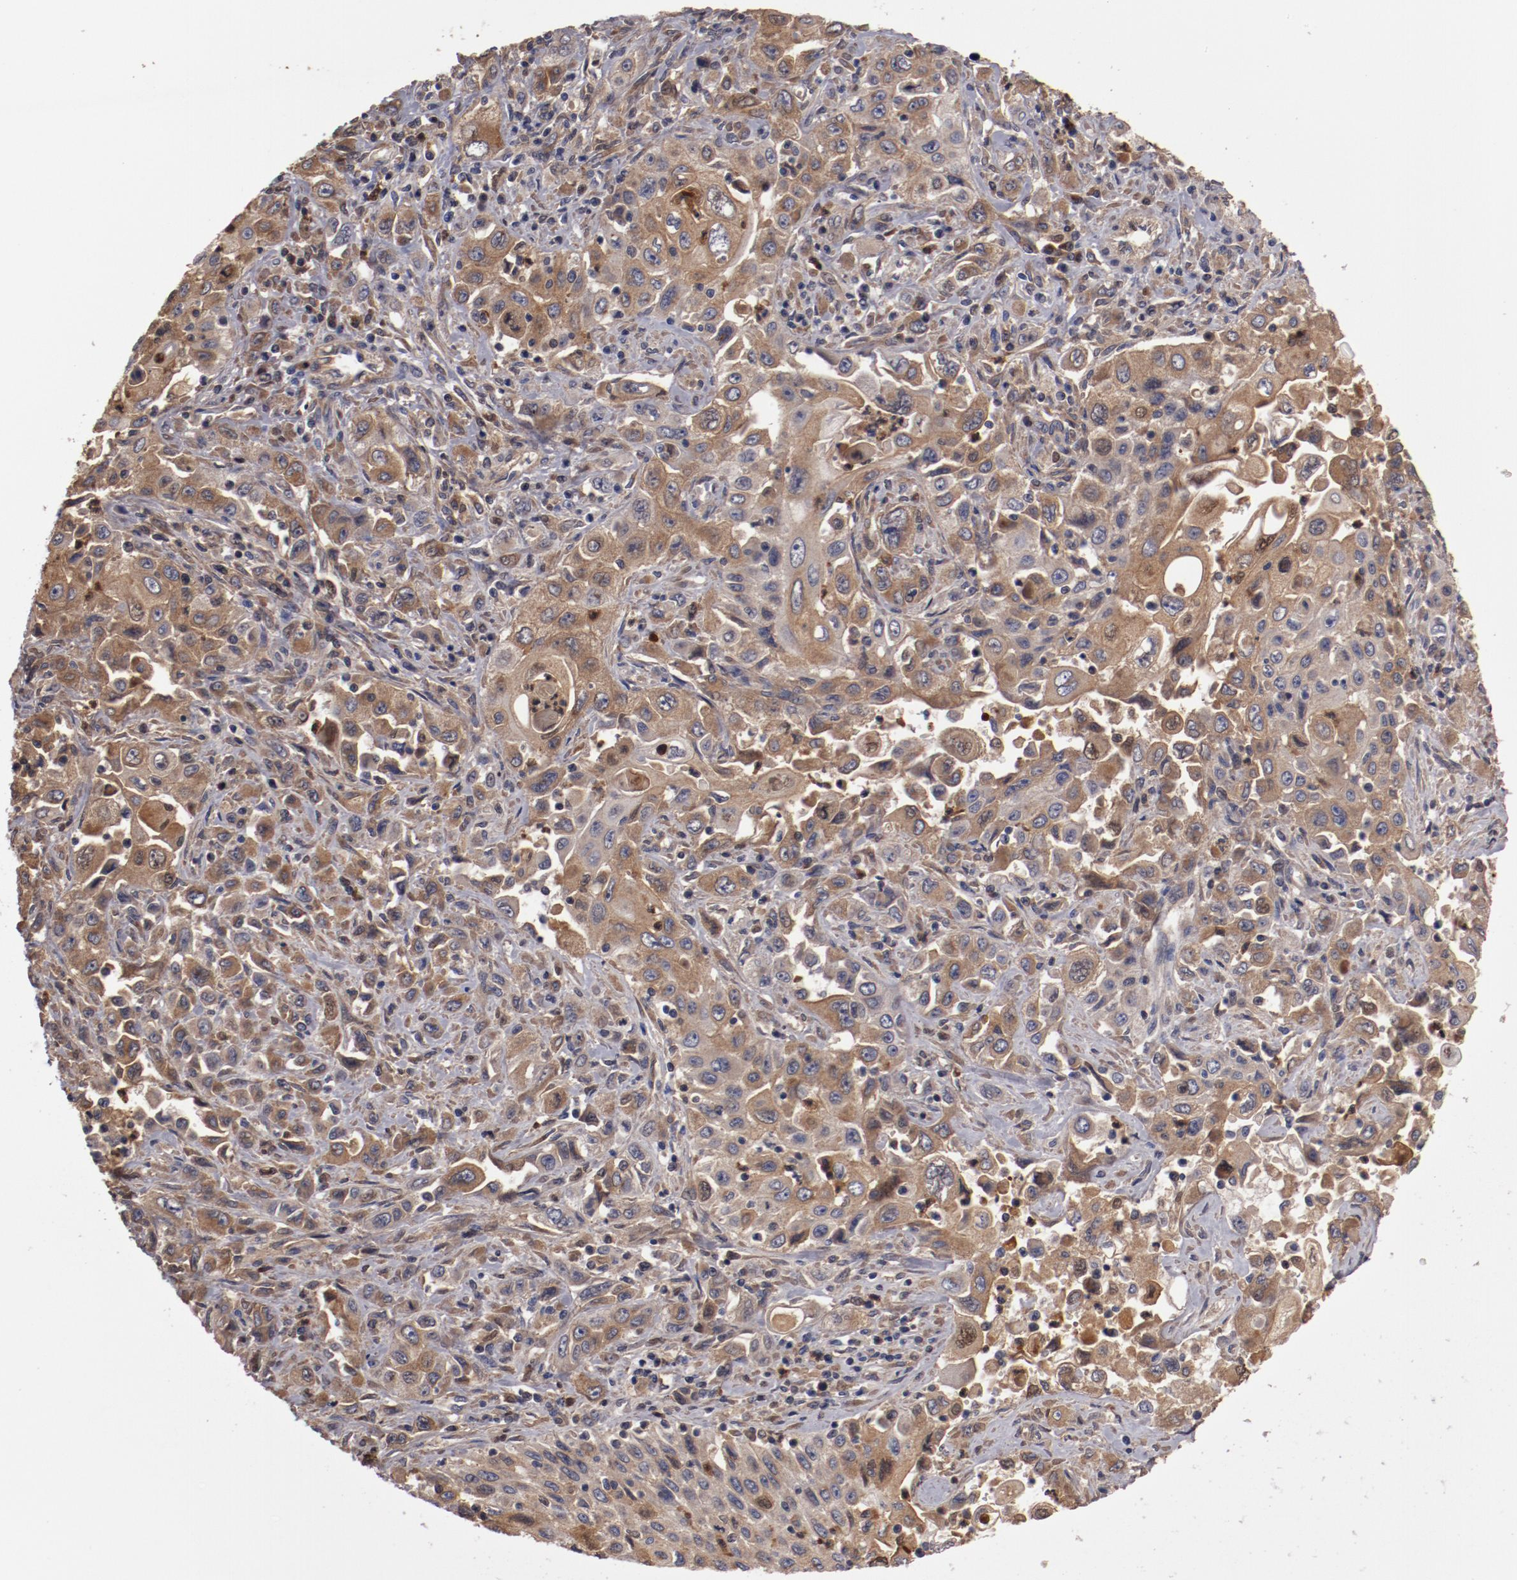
{"staining": {"intensity": "moderate", "quantity": ">75%", "location": "cytoplasmic/membranous"}, "tissue": "pancreatic cancer", "cell_type": "Tumor cells", "image_type": "cancer", "snomed": [{"axis": "morphology", "description": "Adenocarcinoma, NOS"}, {"axis": "topography", "description": "Pancreas"}], "caption": "Immunohistochemistry staining of pancreatic cancer, which displays medium levels of moderate cytoplasmic/membranous staining in approximately >75% of tumor cells indicating moderate cytoplasmic/membranous protein staining. The staining was performed using DAB (3,3'-diaminobenzidine) (brown) for protein detection and nuclei were counterstained in hematoxylin (blue).", "gene": "SERPINA7", "patient": {"sex": "male", "age": 70}}